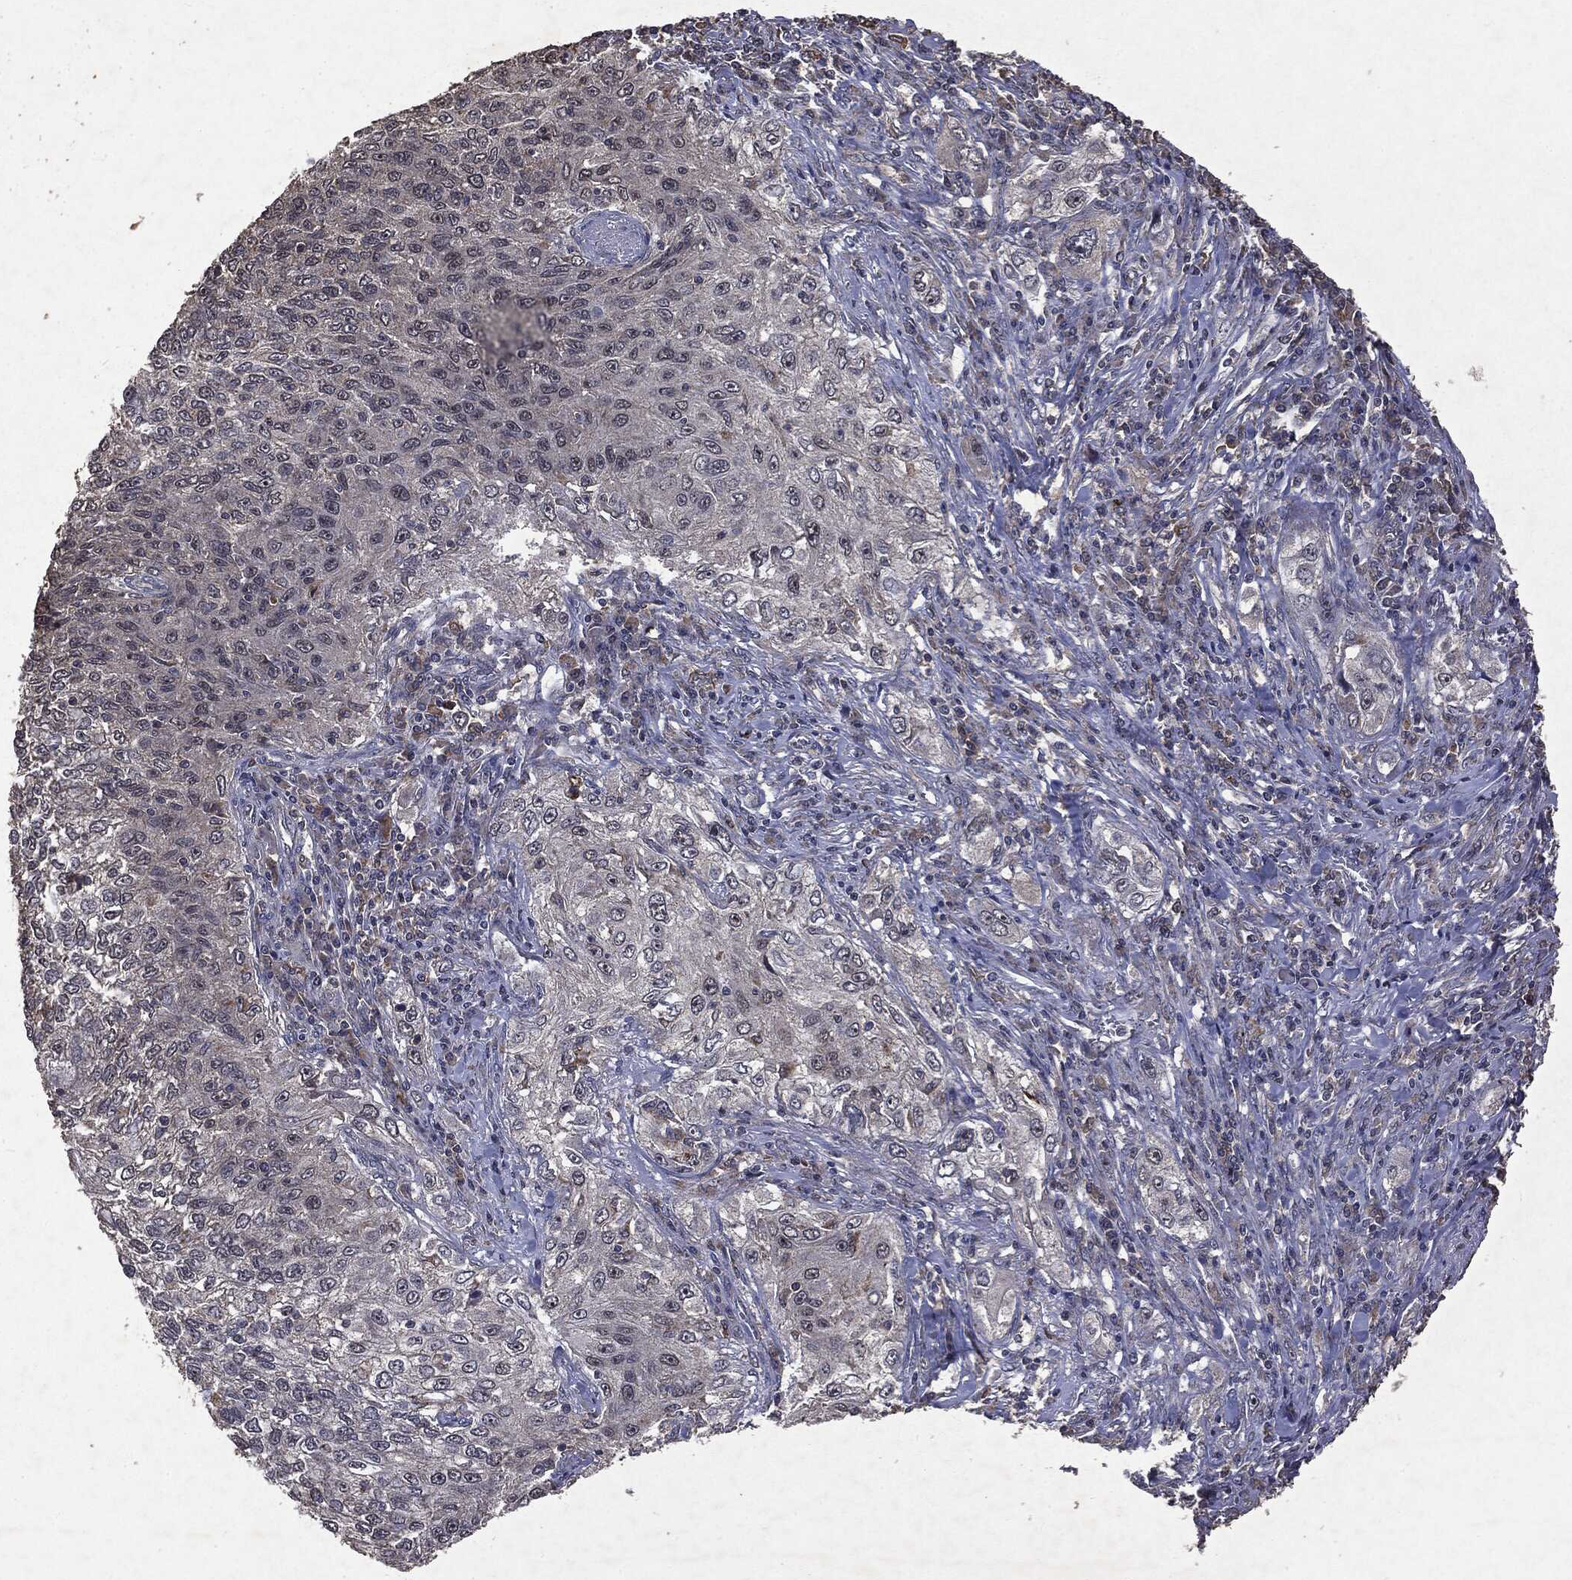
{"staining": {"intensity": "negative", "quantity": "none", "location": "none"}, "tissue": "lung cancer", "cell_type": "Tumor cells", "image_type": "cancer", "snomed": [{"axis": "morphology", "description": "Squamous cell carcinoma, NOS"}, {"axis": "topography", "description": "Lung"}], "caption": "An image of squamous cell carcinoma (lung) stained for a protein shows no brown staining in tumor cells.", "gene": "PTEN", "patient": {"sex": "female", "age": 69}}